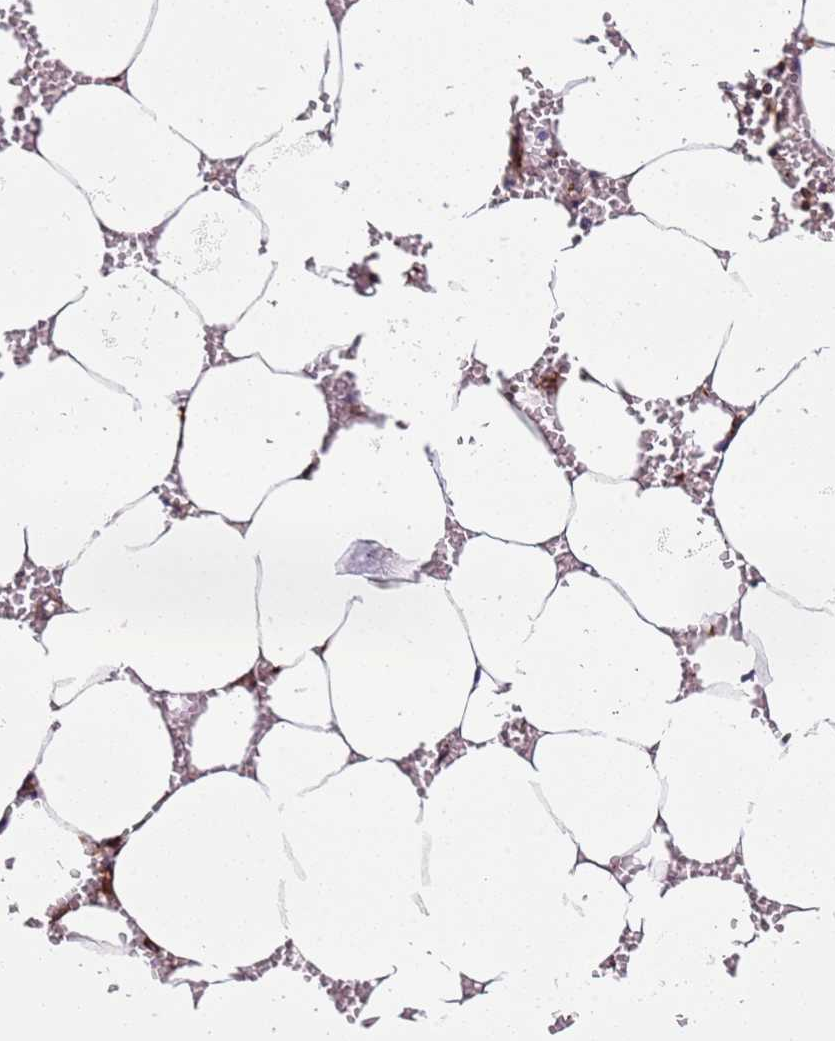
{"staining": {"intensity": "moderate", "quantity": ">75%", "location": "cytoplasmic/membranous"}, "tissue": "bone marrow", "cell_type": "Hematopoietic cells", "image_type": "normal", "snomed": [{"axis": "morphology", "description": "Normal tissue, NOS"}, {"axis": "topography", "description": "Bone marrow"}], "caption": "Immunohistochemistry (DAB) staining of benign bone marrow exhibits moderate cytoplasmic/membranous protein staining in approximately >75% of hematopoietic cells.", "gene": "RMND5A", "patient": {"sex": "male", "age": 70}}